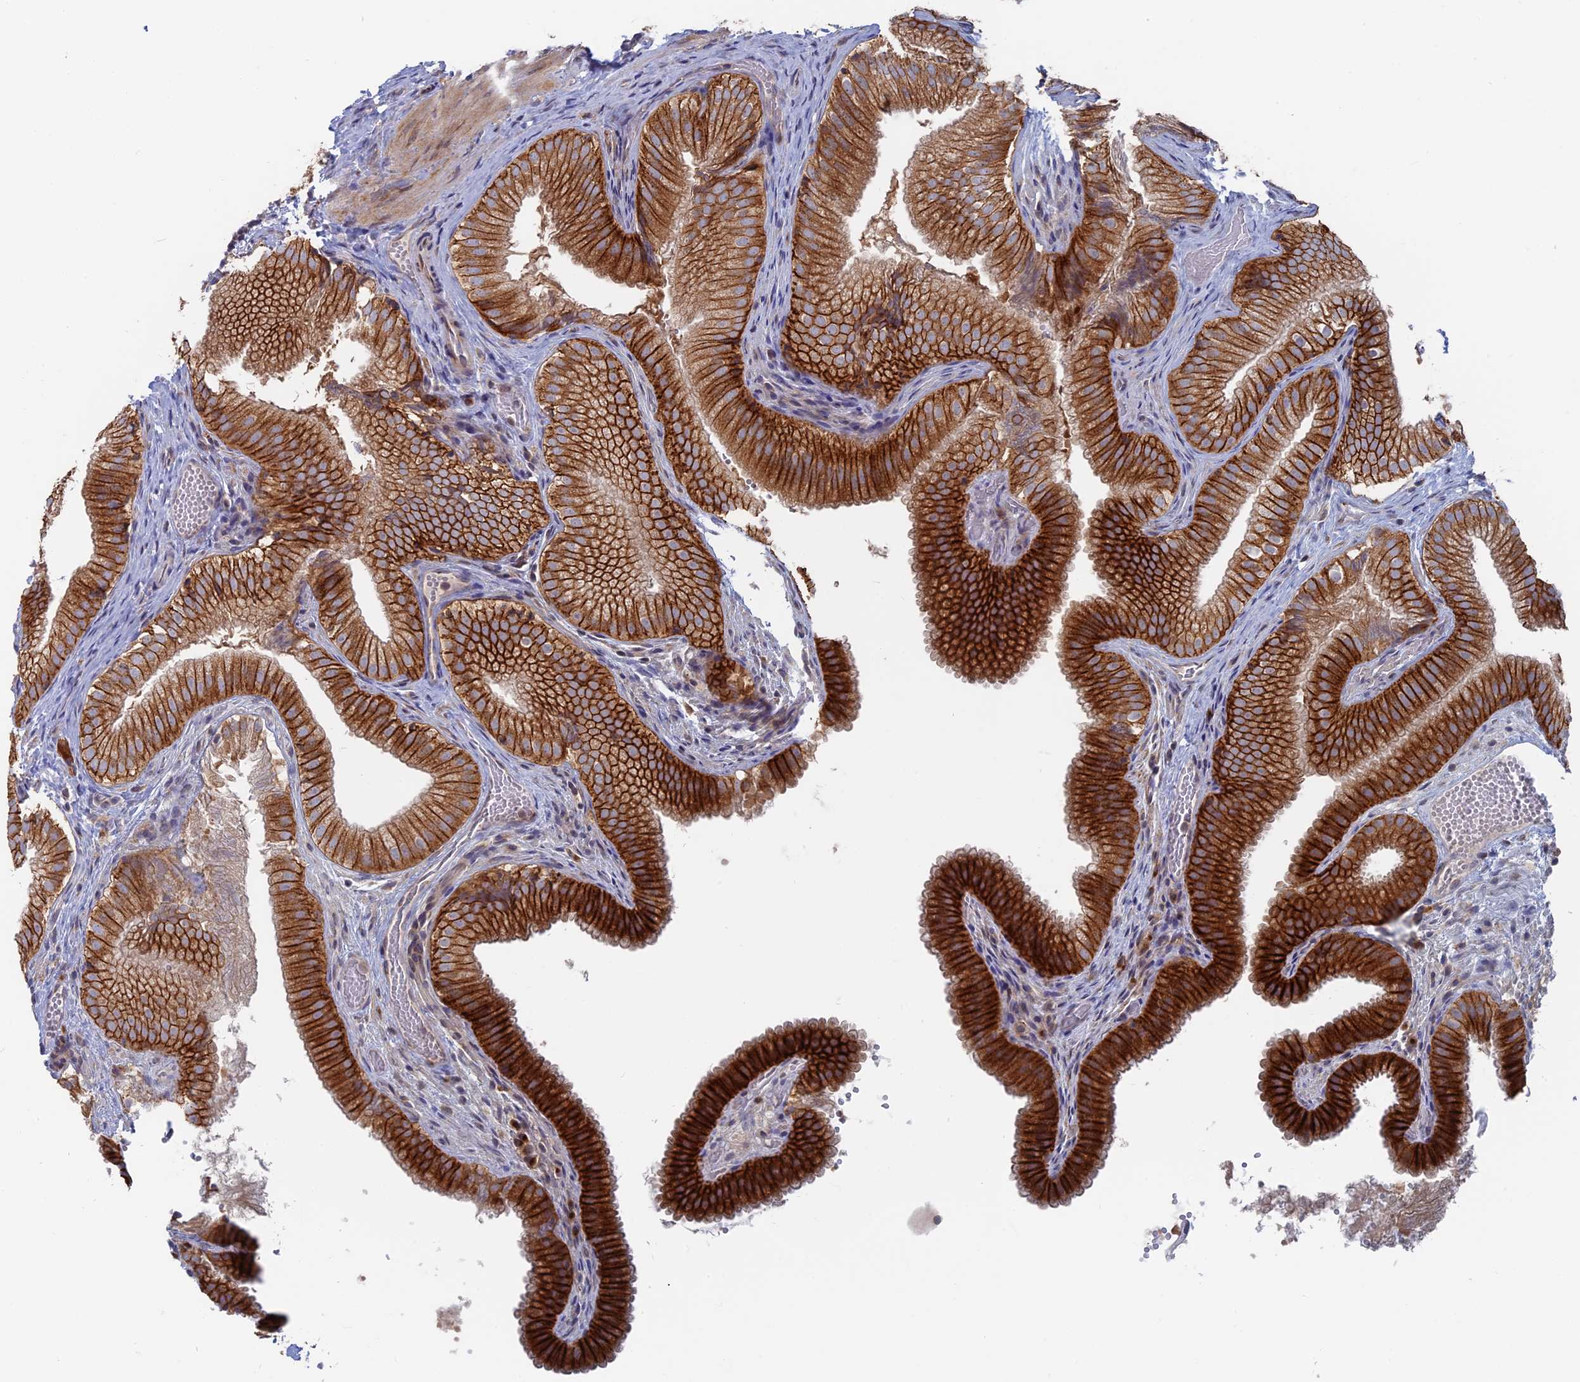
{"staining": {"intensity": "strong", "quantity": ">75%", "location": "cytoplasmic/membranous"}, "tissue": "gallbladder", "cell_type": "Glandular cells", "image_type": "normal", "snomed": [{"axis": "morphology", "description": "Normal tissue, NOS"}, {"axis": "topography", "description": "Gallbladder"}], "caption": "Strong cytoplasmic/membranous expression is appreciated in about >75% of glandular cells in benign gallbladder. (DAB (3,3'-diaminobenzidine) IHC with brightfield microscopy, high magnification).", "gene": "TBC1D30", "patient": {"sex": "female", "age": 30}}